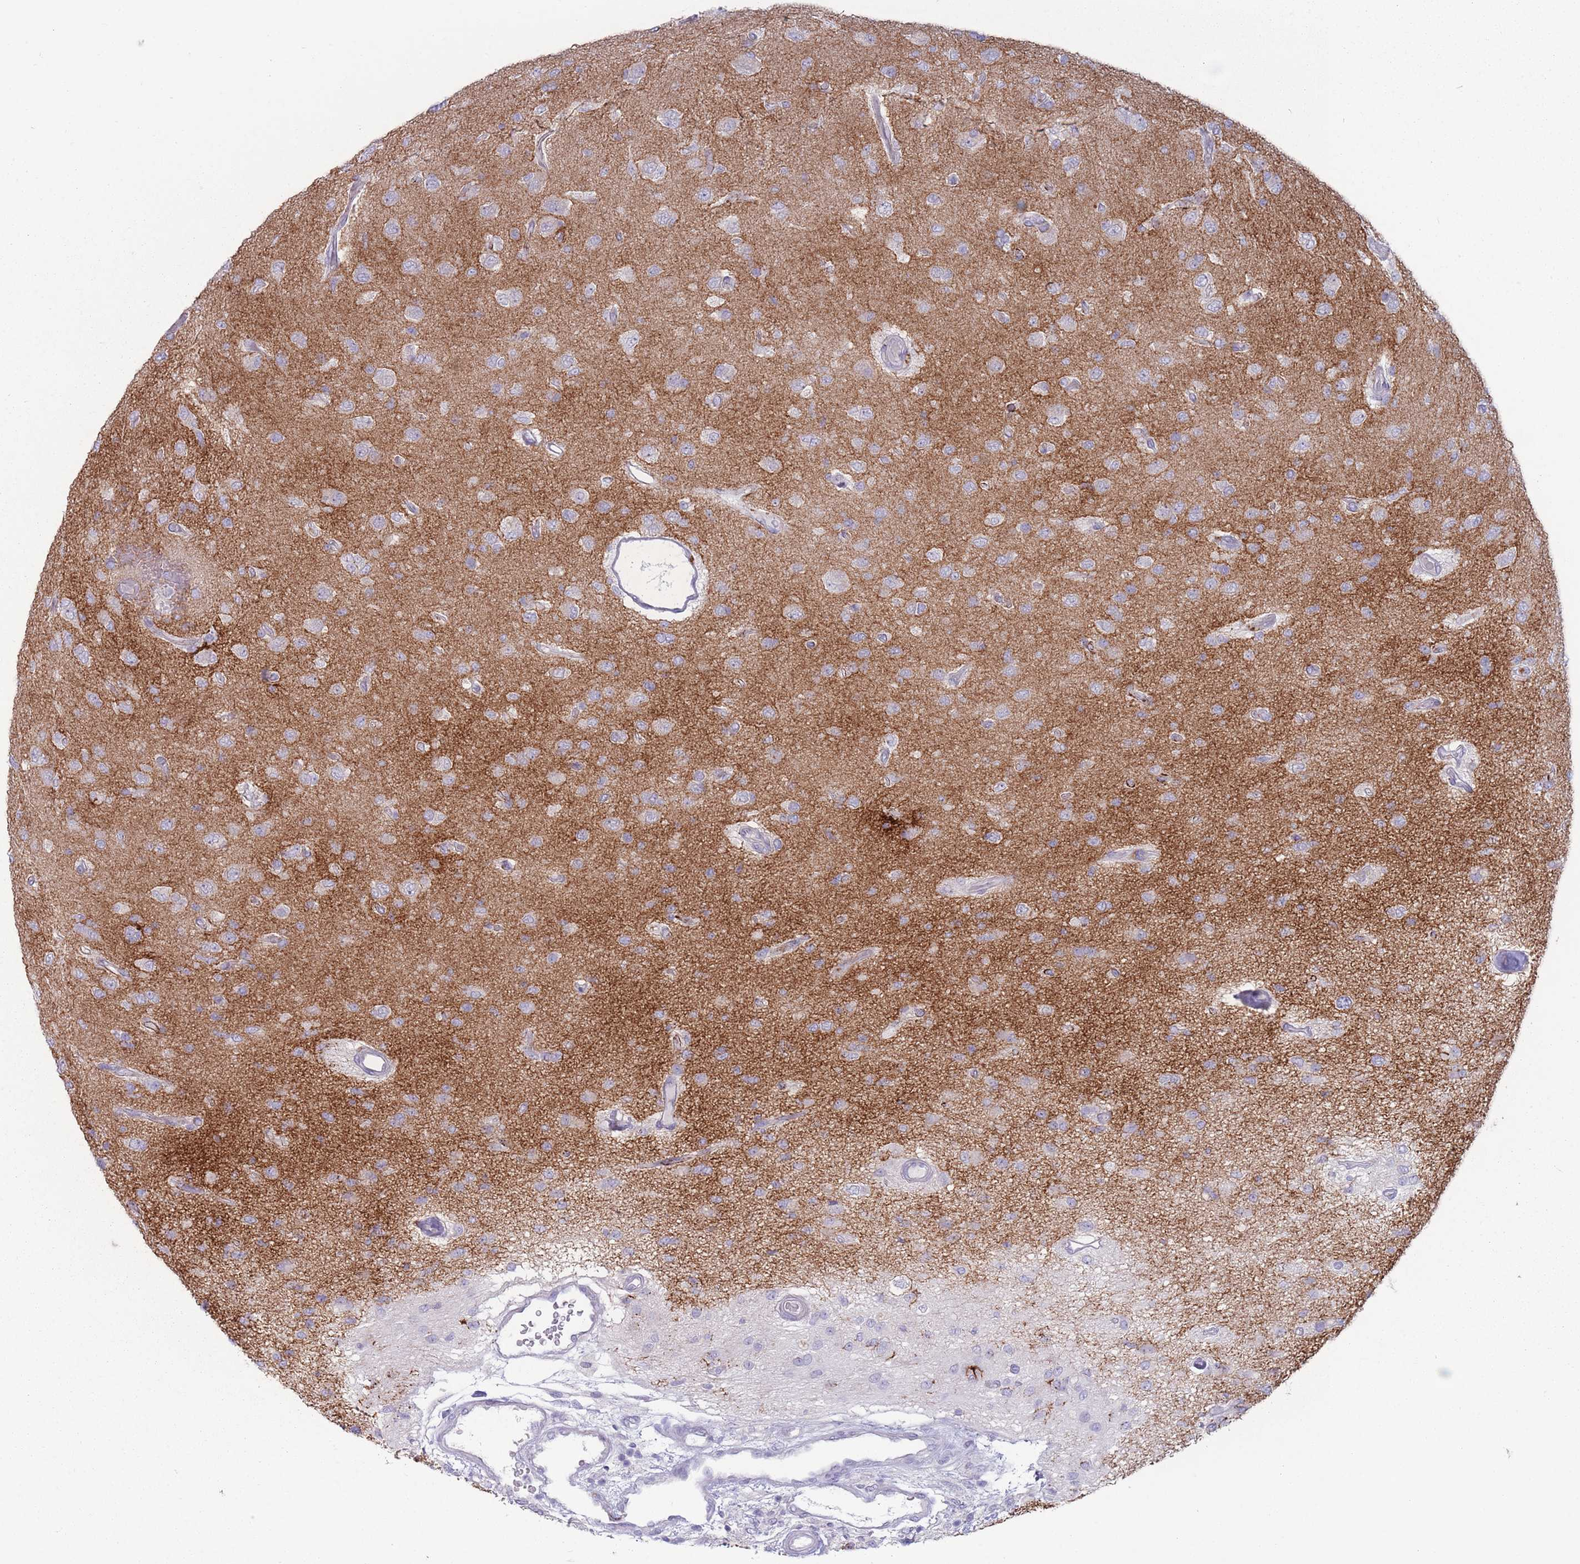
{"staining": {"intensity": "negative", "quantity": "none", "location": "none"}, "tissue": "glioma", "cell_type": "Tumor cells", "image_type": "cancer", "snomed": [{"axis": "morphology", "description": "Glioma, malignant, High grade"}, {"axis": "topography", "description": "Brain"}], "caption": "IHC histopathology image of neoplastic tissue: high-grade glioma (malignant) stained with DAB demonstrates no significant protein positivity in tumor cells.", "gene": "PAIP2B", "patient": {"sex": "male", "age": 77}}